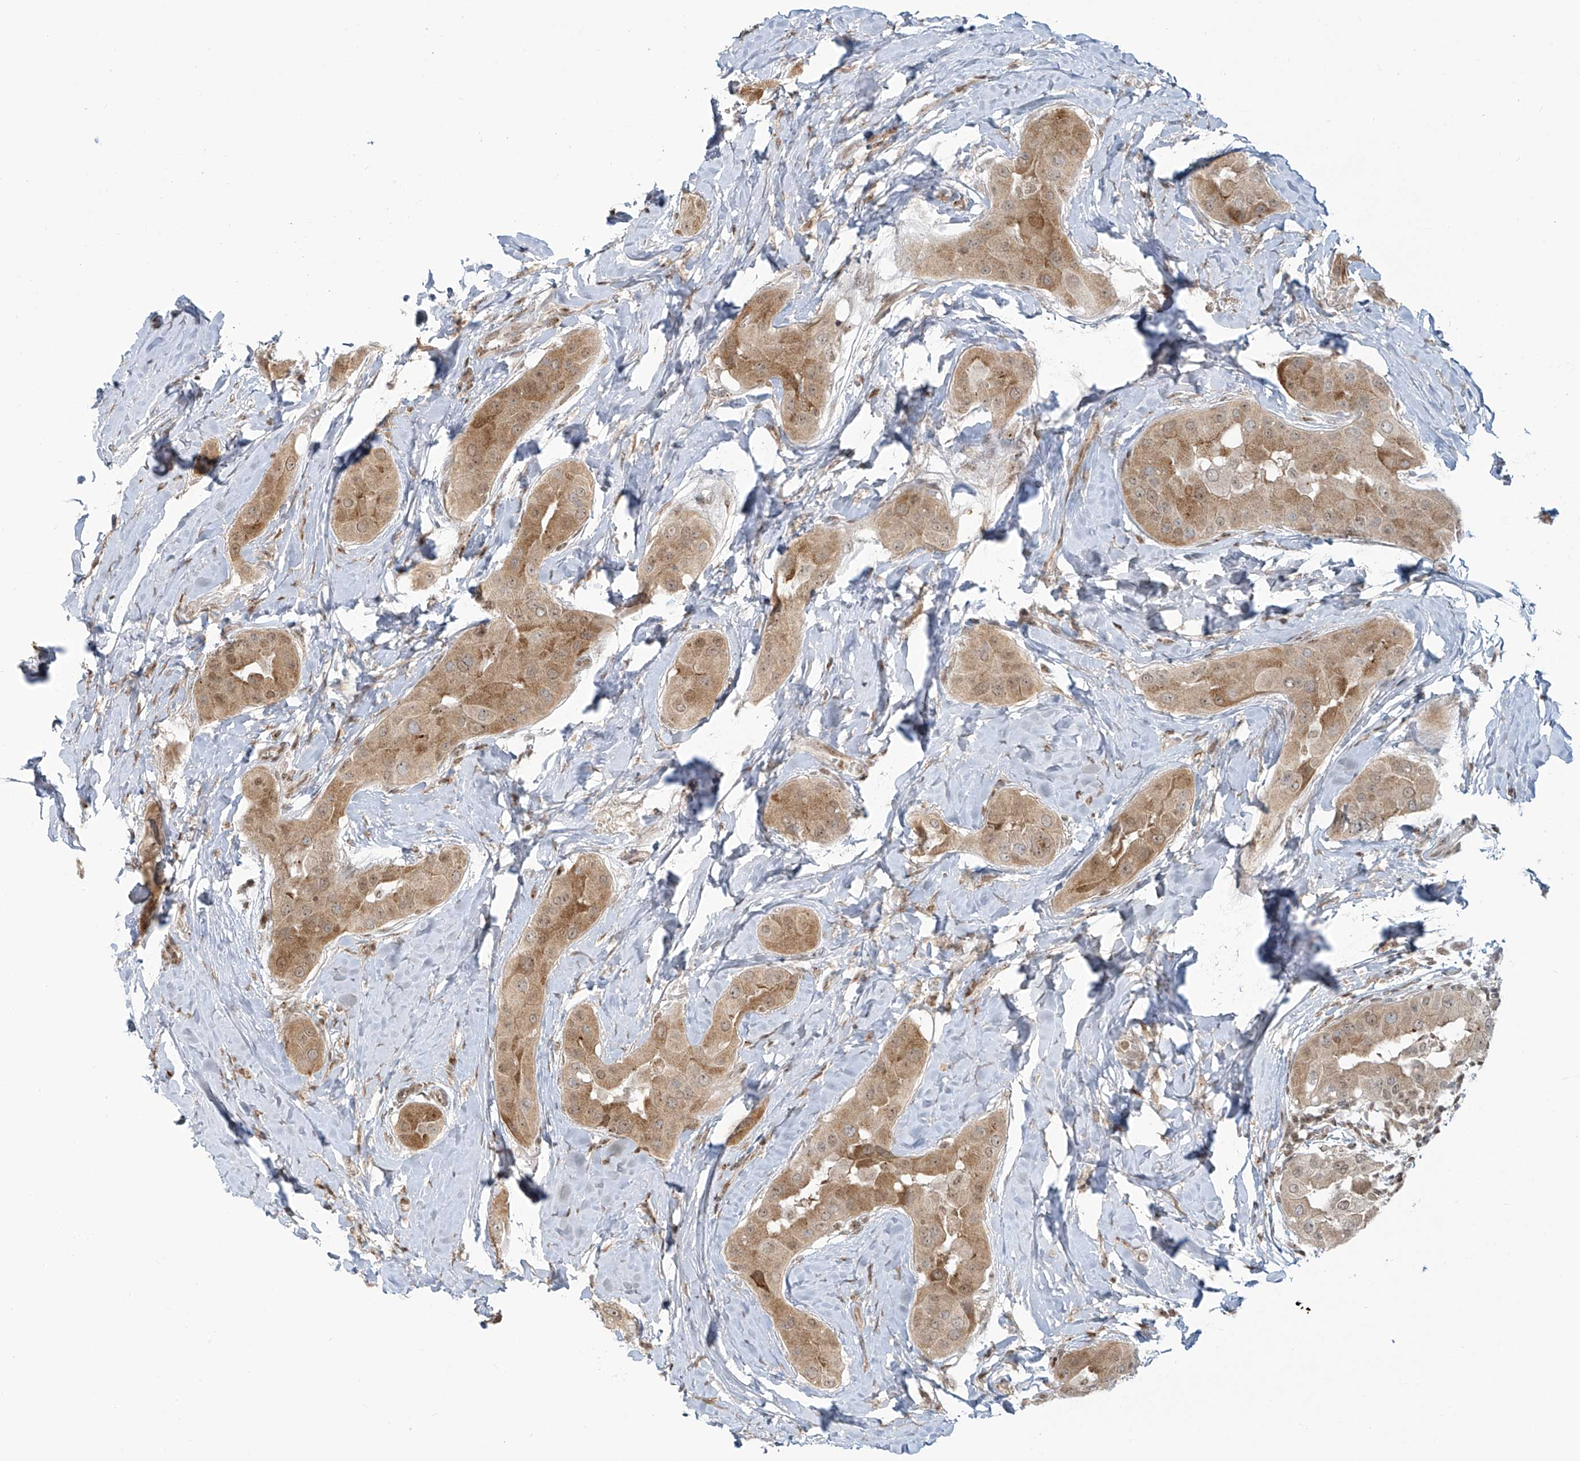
{"staining": {"intensity": "moderate", "quantity": ">75%", "location": "cytoplasmic/membranous"}, "tissue": "thyroid cancer", "cell_type": "Tumor cells", "image_type": "cancer", "snomed": [{"axis": "morphology", "description": "Papillary adenocarcinoma, NOS"}, {"axis": "topography", "description": "Thyroid gland"}], "caption": "Papillary adenocarcinoma (thyroid) tissue exhibits moderate cytoplasmic/membranous staining in about >75% of tumor cells", "gene": "VMP1", "patient": {"sex": "male", "age": 33}}